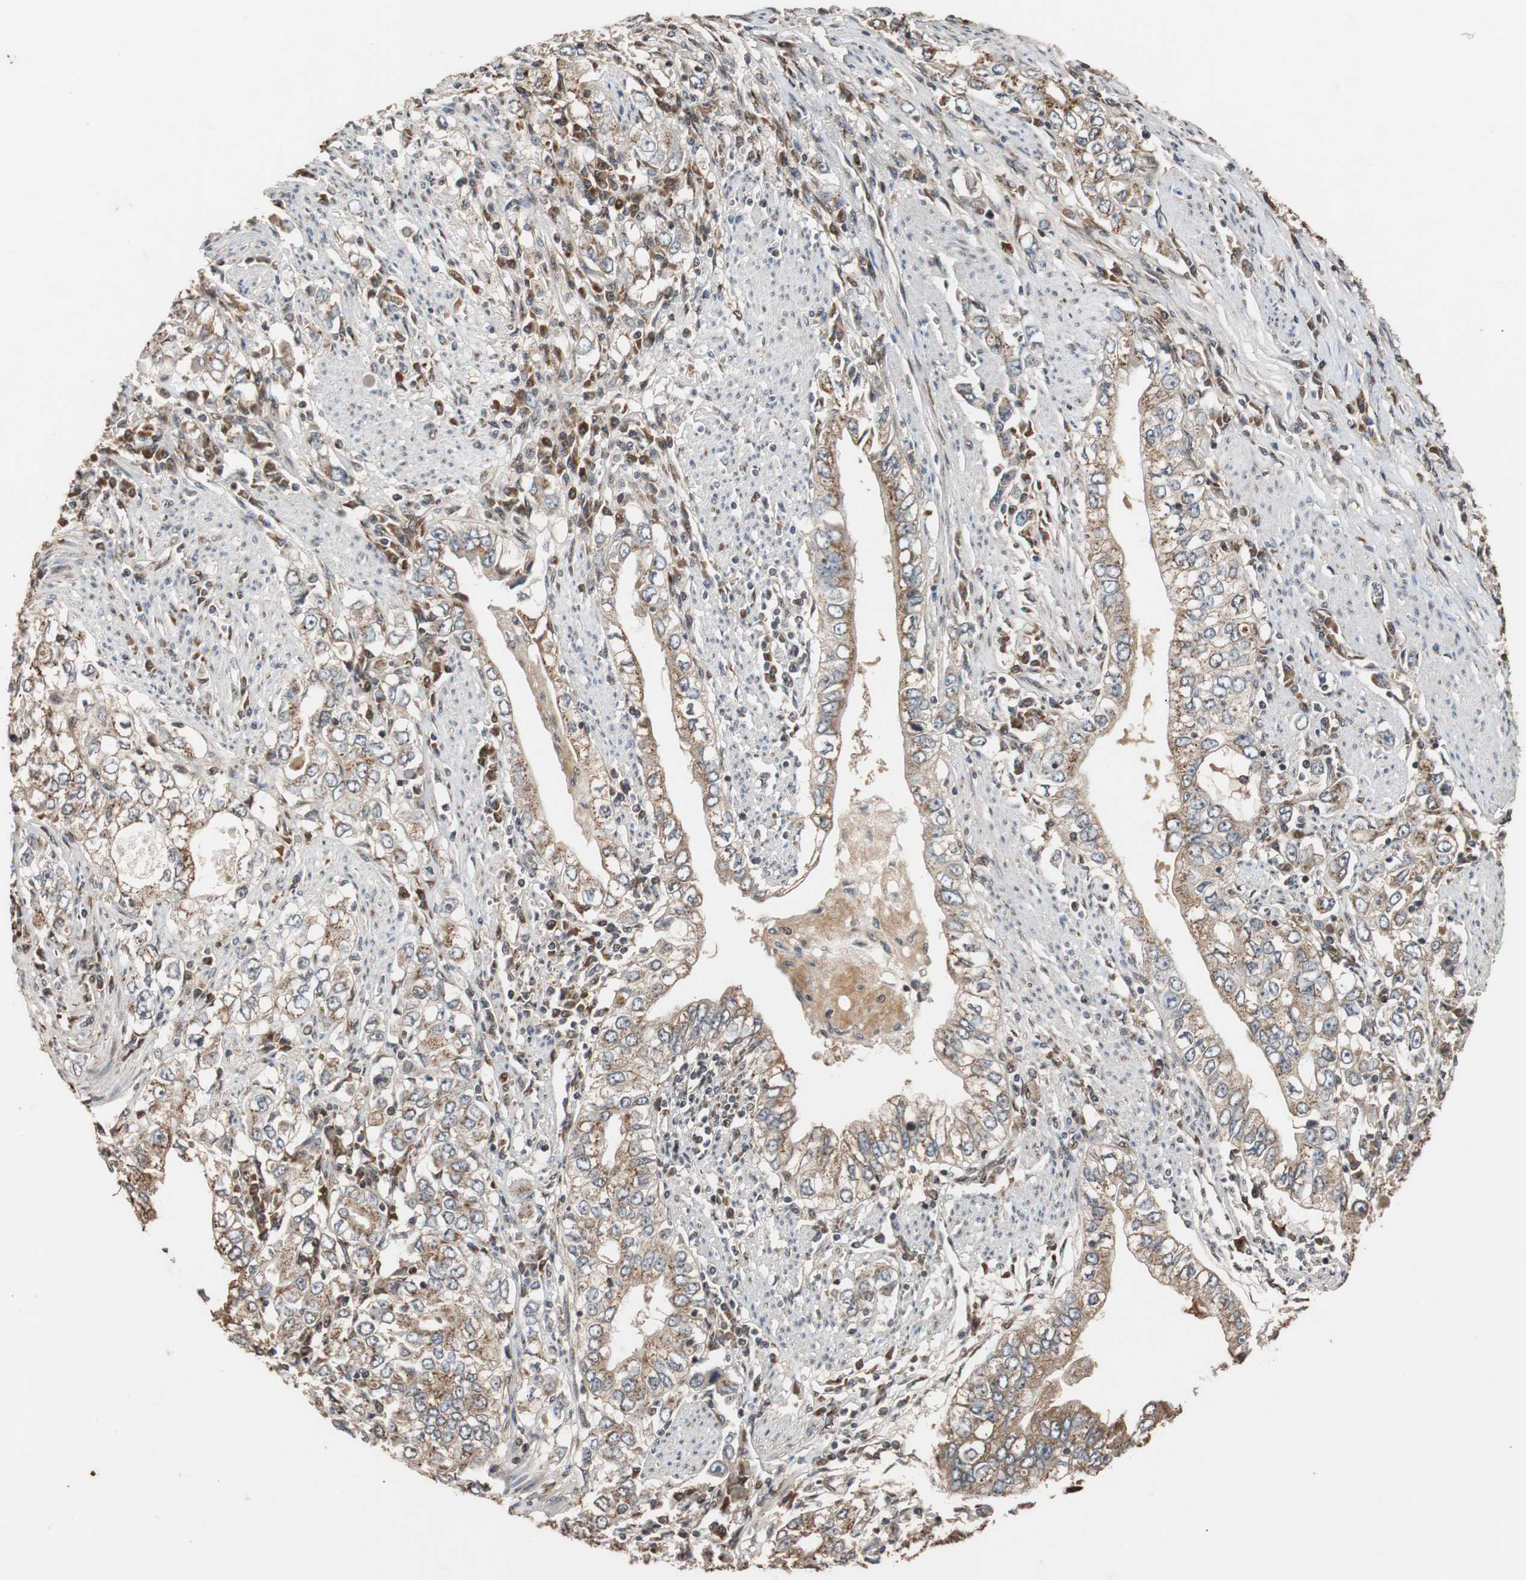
{"staining": {"intensity": "moderate", "quantity": ">75%", "location": "cytoplasmic/membranous"}, "tissue": "stomach cancer", "cell_type": "Tumor cells", "image_type": "cancer", "snomed": [{"axis": "morphology", "description": "Adenocarcinoma, NOS"}, {"axis": "topography", "description": "Stomach, lower"}], "caption": "Immunohistochemistry of stomach cancer (adenocarcinoma) displays medium levels of moderate cytoplasmic/membranous expression in approximately >75% of tumor cells. The protein of interest is shown in brown color, while the nuclei are stained blue.", "gene": "USP31", "patient": {"sex": "female", "age": 72}}